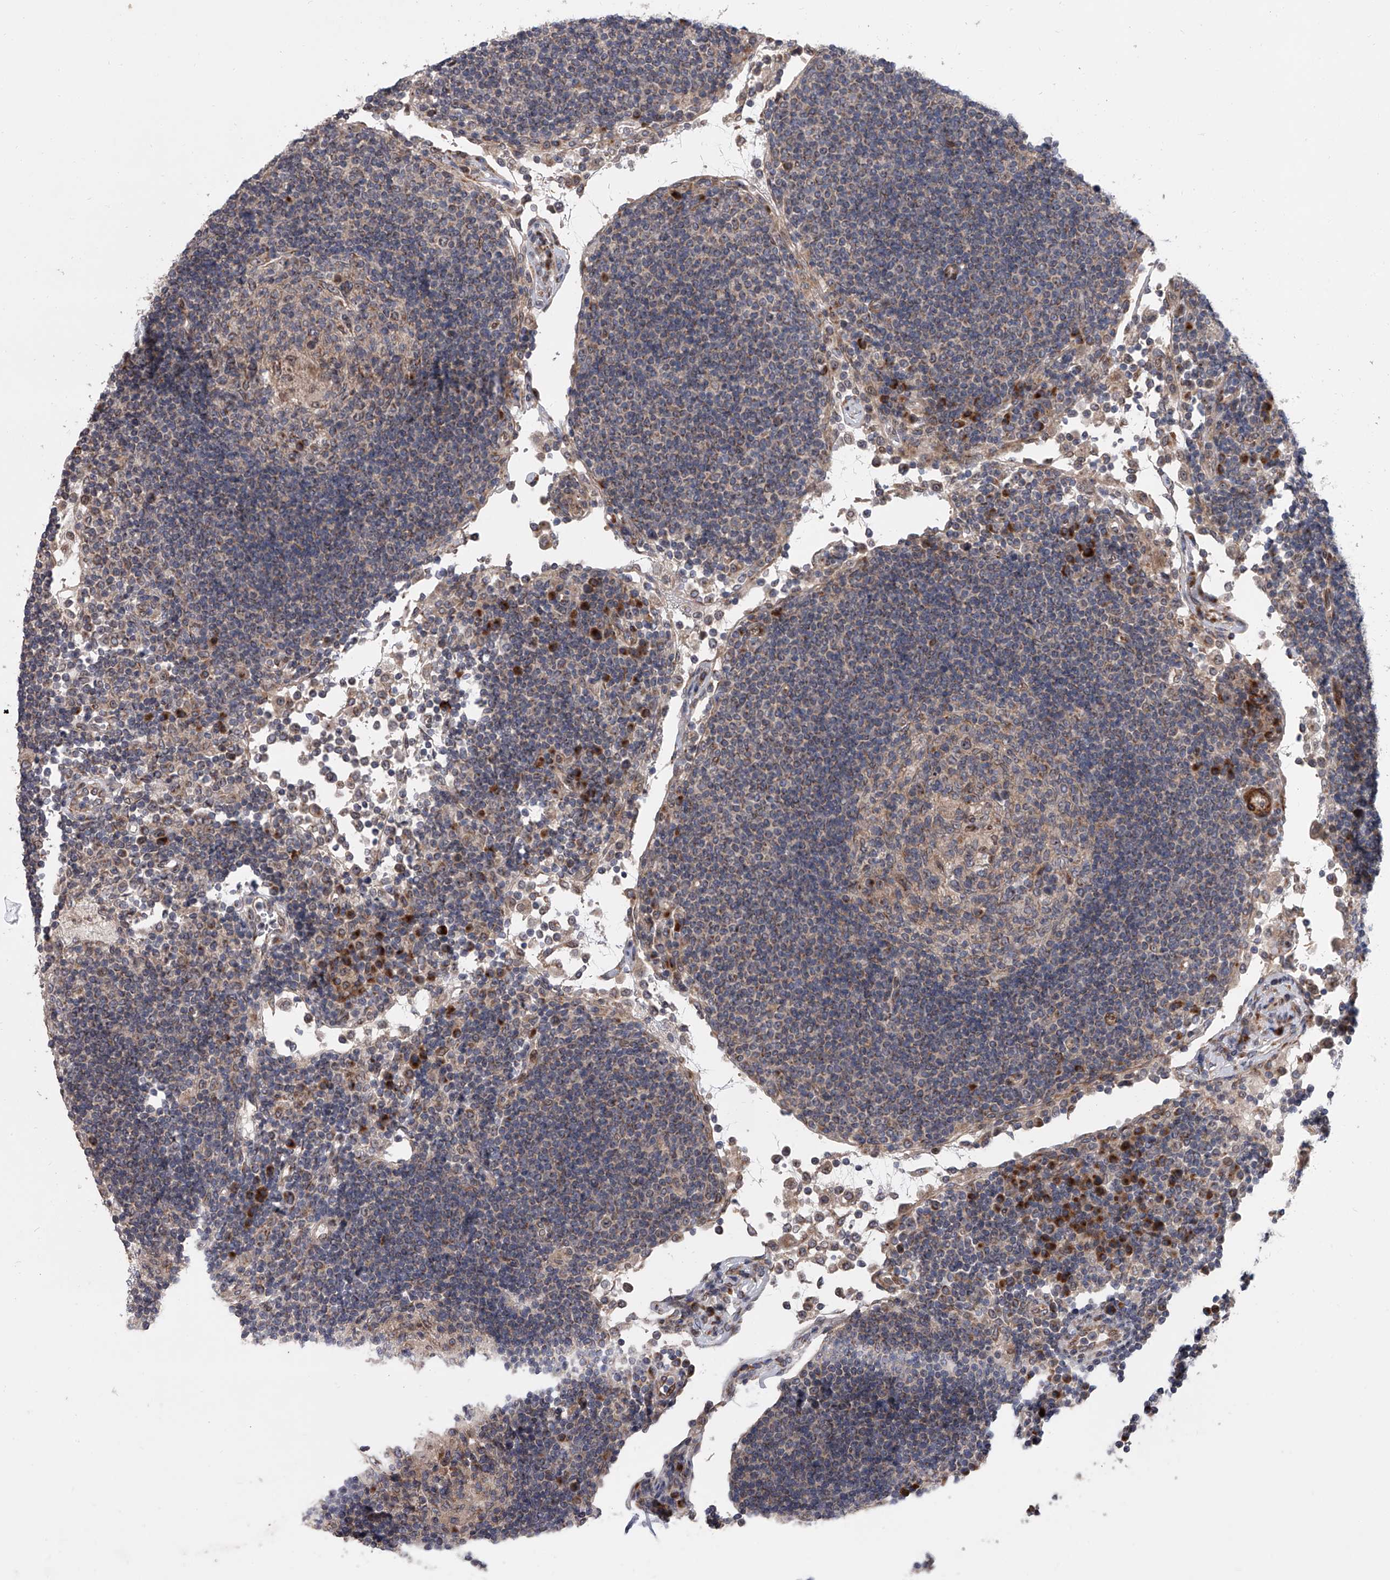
{"staining": {"intensity": "moderate", "quantity": "<25%", "location": "cytoplasmic/membranous"}, "tissue": "lymph node", "cell_type": "Germinal center cells", "image_type": "normal", "snomed": [{"axis": "morphology", "description": "Normal tissue, NOS"}, {"axis": "topography", "description": "Lymph node"}], "caption": "IHC image of benign lymph node: human lymph node stained using immunohistochemistry (IHC) demonstrates low levels of moderate protein expression localized specifically in the cytoplasmic/membranous of germinal center cells, appearing as a cytoplasmic/membranous brown color.", "gene": "DLGAP2", "patient": {"sex": "female", "age": 53}}